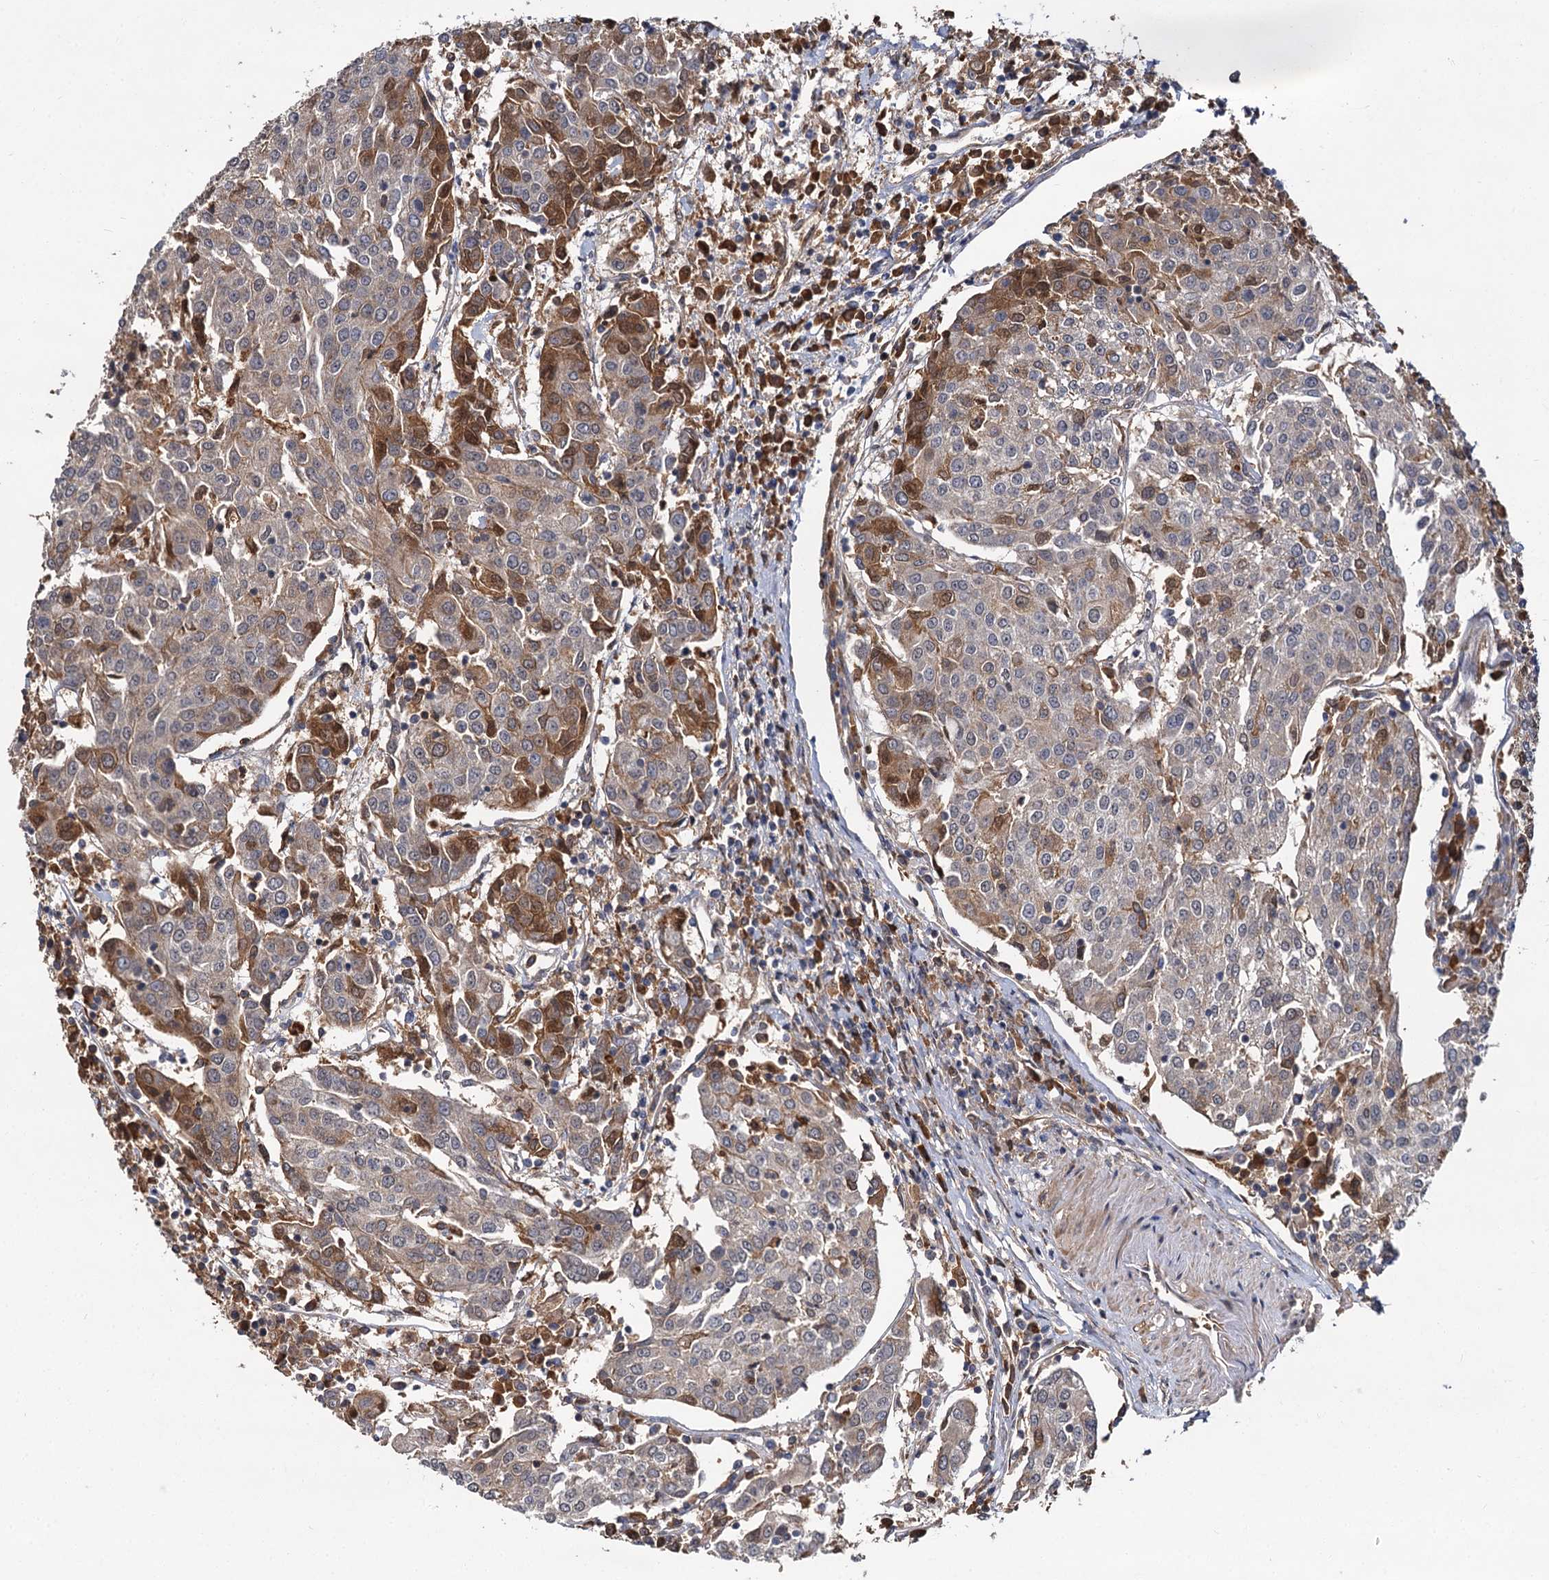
{"staining": {"intensity": "moderate", "quantity": "25%-75%", "location": "cytoplasmic/membranous"}, "tissue": "urothelial cancer", "cell_type": "Tumor cells", "image_type": "cancer", "snomed": [{"axis": "morphology", "description": "Urothelial carcinoma, High grade"}, {"axis": "topography", "description": "Urinary bladder"}], "caption": "Protein staining exhibits moderate cytoplasmic/membranous positivity in about 25%-75% of tumor cells in high-grade urothelial carcinoma.", "gene": "MBD6", "patient": {"sex": "female", "age": 85}}